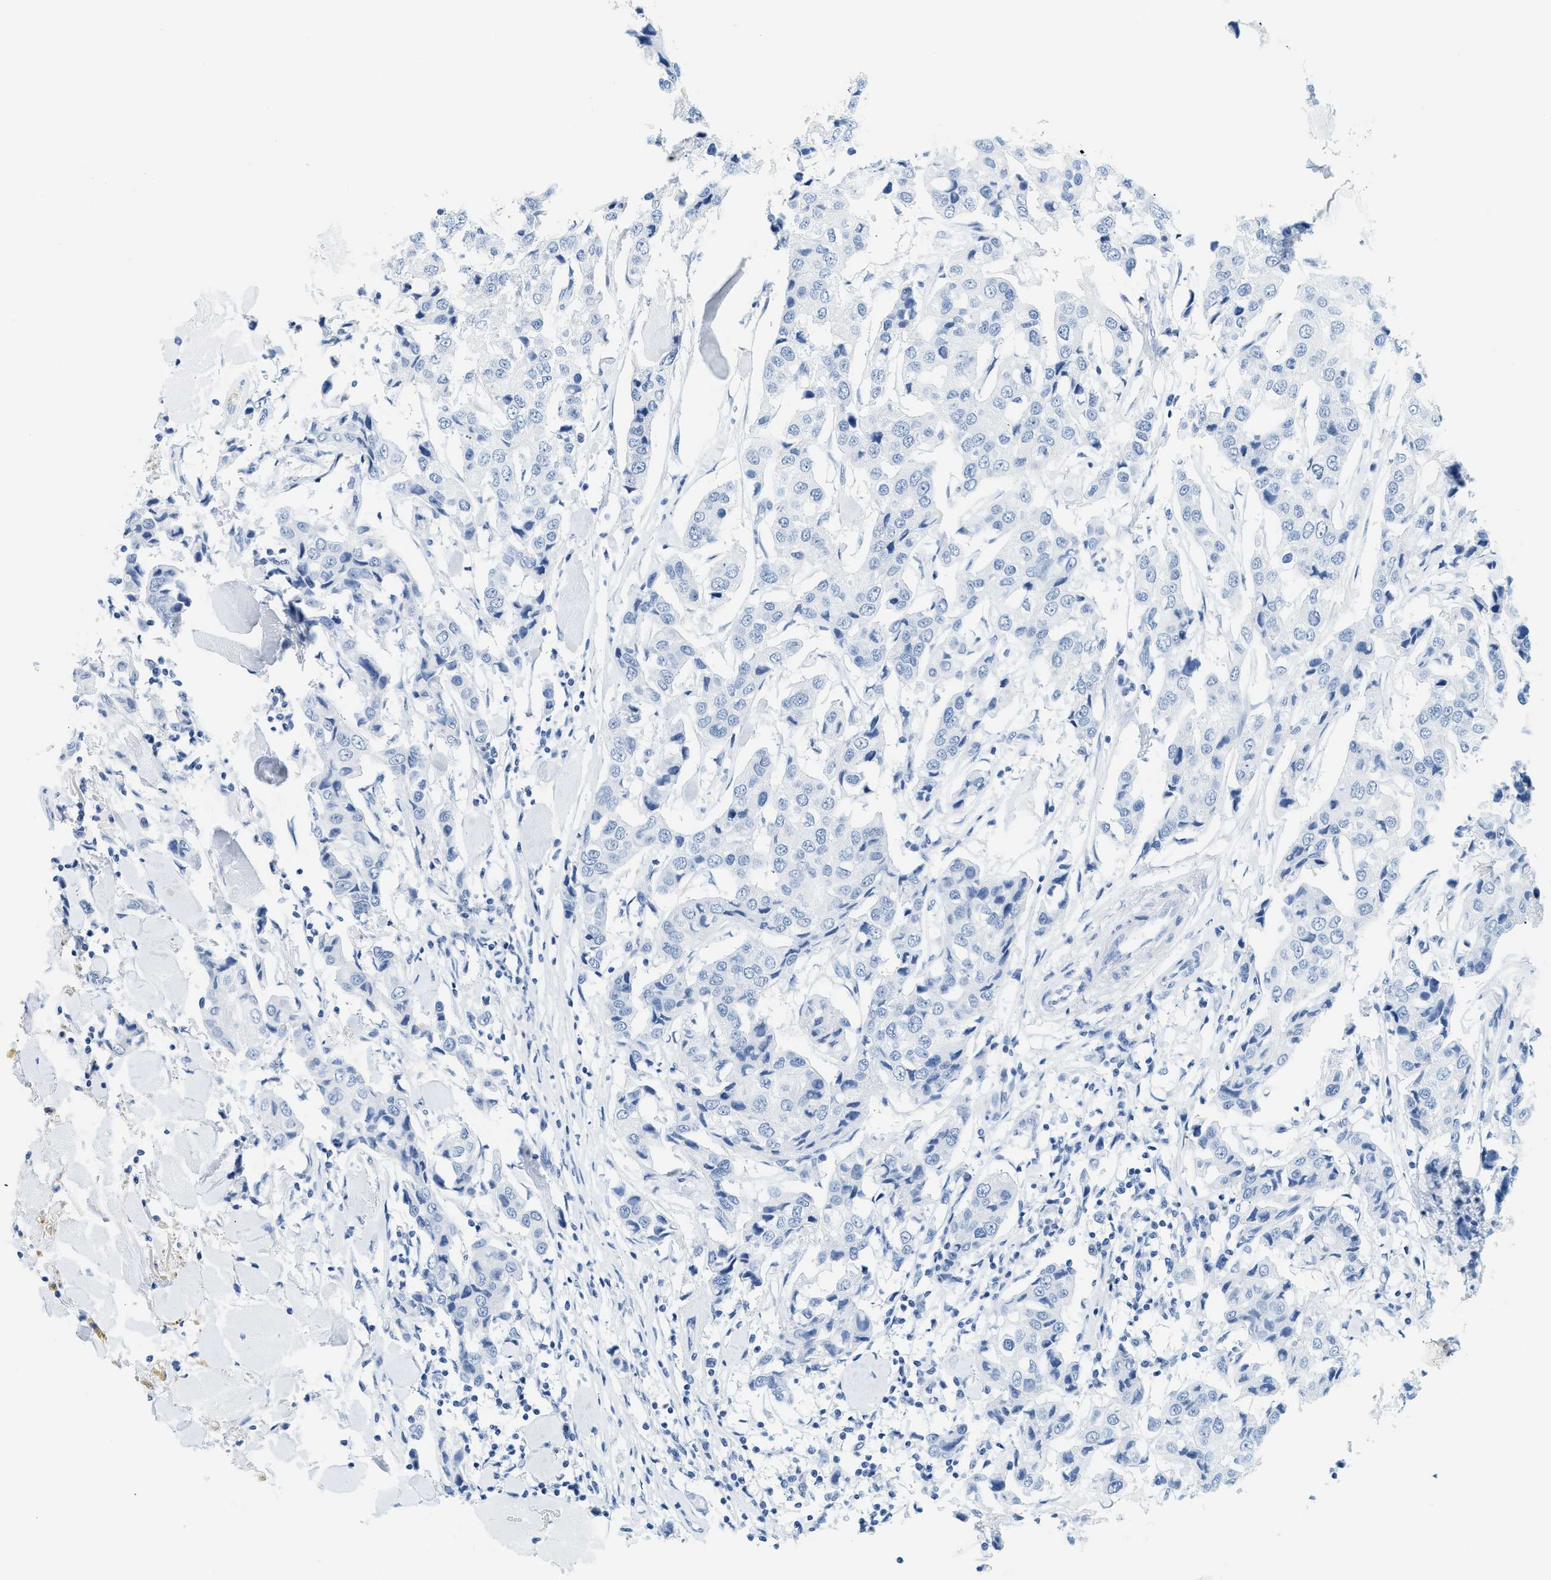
{"staining": {"intensity": "negative", "quantity": "none", "location": "none"}, "tissue": "breast cancer", "cell_type": "Tumor cells", "image_type": "cancer", "snomed": [{"axis": "morphology", "description": "Duct carcinoma"}, {"axis": "topography", "description": "Breast"}], "caption": "The immunohistochemistry (IHC) image has no significant expression in tumor cells of invasive ductal carcinoma (breast) tissue.", "gene": "LCN2", "patient": {"sex": "female", "age": 80}}